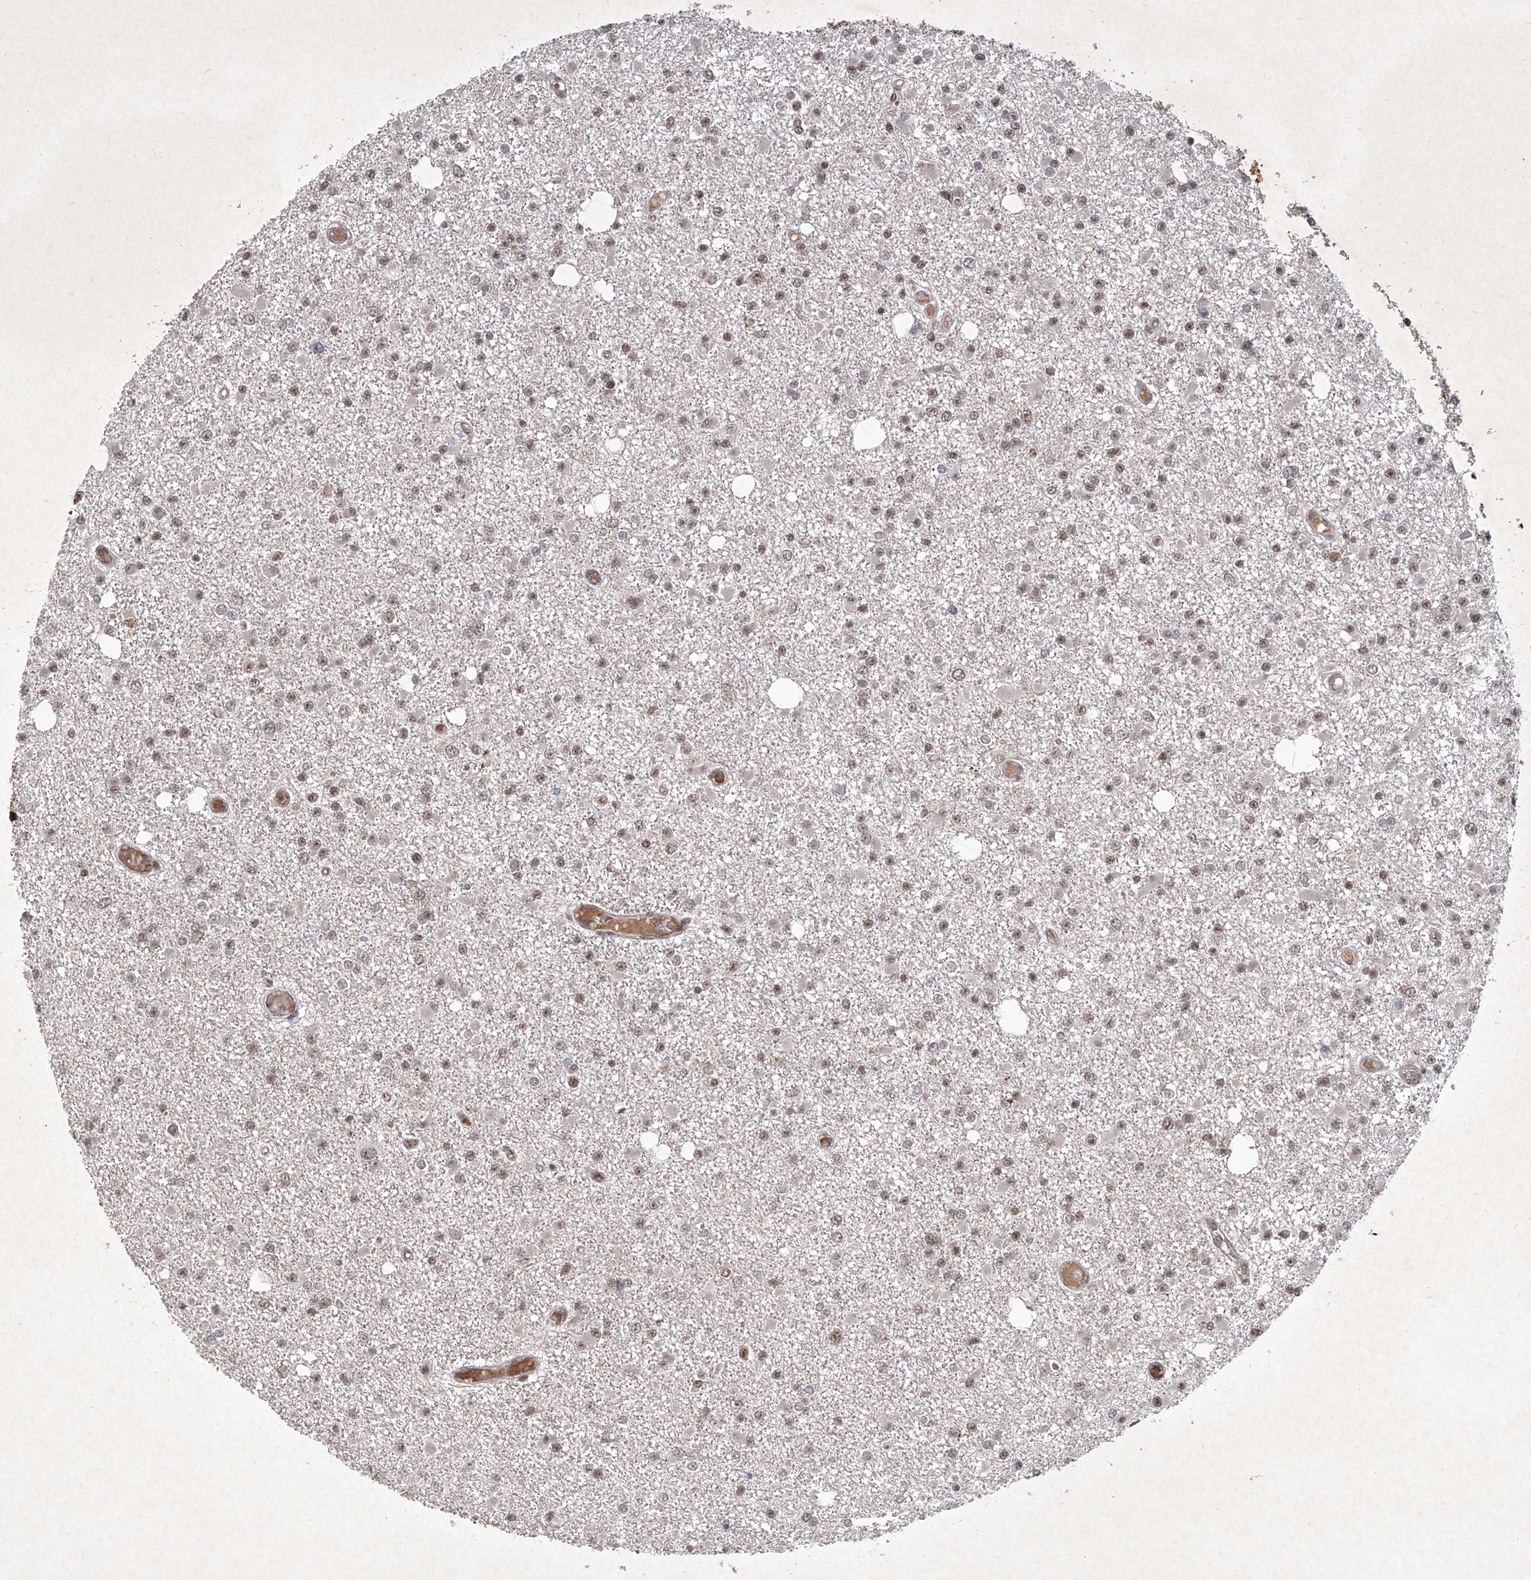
{"staining": {"intensity": "moderate", "quantity": ">75%", "location": "nuclear"}, "tissue": "glioma", "cell_type": "Tumor cells", "image_type": "cancer", "snomed": [{"axis": "morphology", "description": "Glioma, malignant, Low grade"}, {"axis": "topography", "description": "Brain"}], "caption": "Glioma stained with a protein marker displays moderate staining in tumor cells.", "gene": "IRF2", "patient": {"sex": "female", "age": 22}}